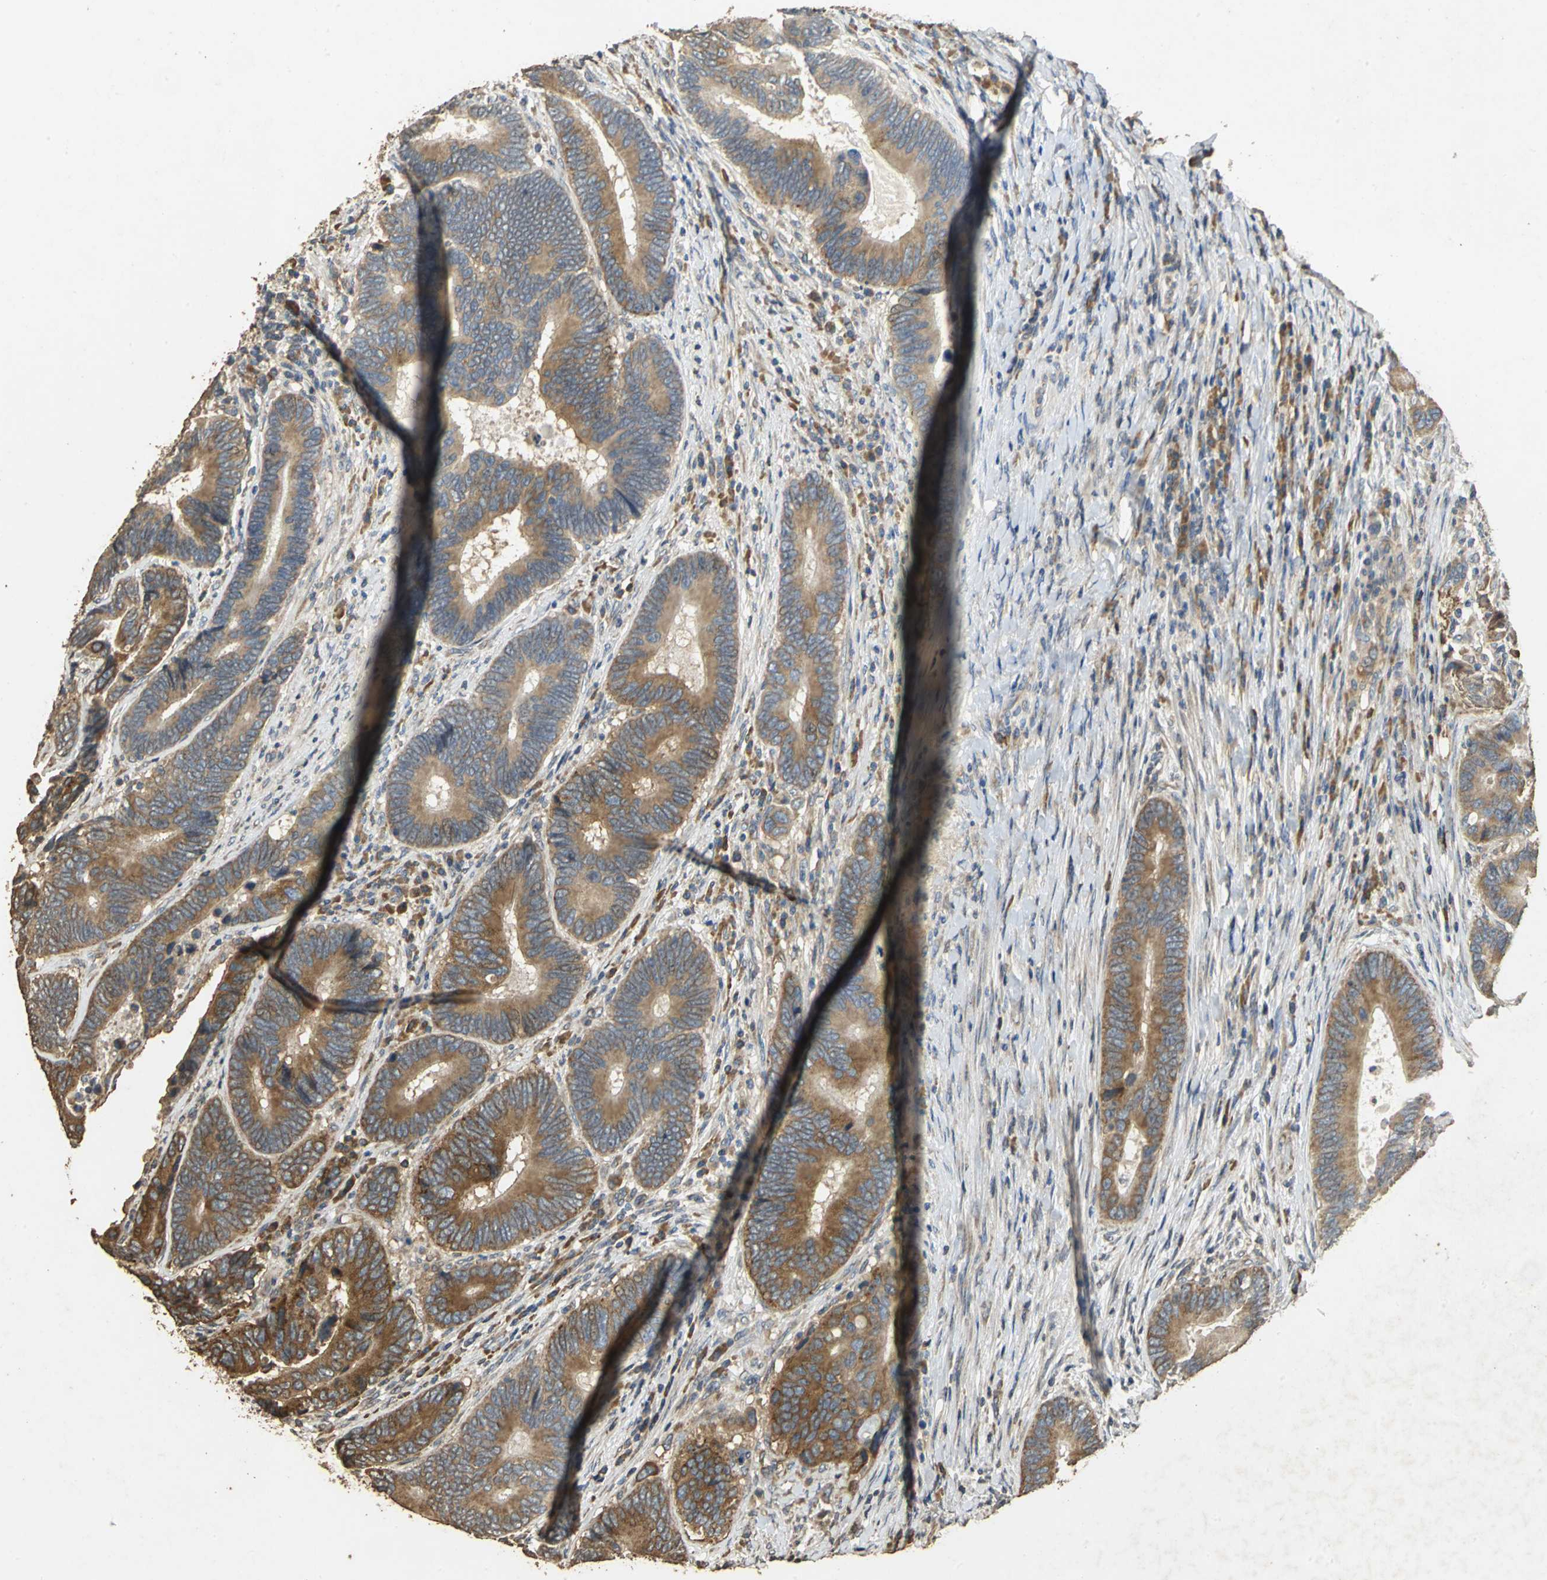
{"staining": {"intensity": "moderate", "quantity": ">75%", "location": "cytoplasmic/membranous"}, "tissue": "colorectal cancer", "cell_type": "Tumor cells", "image_type": "cancer", "snomed": [{"axis": "morphology", "description": "Adenocarcinoma, NOS"}, {"axis": "topography", "description": "Colon"}], "caption": "Tumor cells display medium levels of moderate cytoplasmic/membranous positivity in approximately >75% of cells in colorectal adenocarcinoma.", "gene": "ACSL4", "patient": {"sex": "female", "age": 78}}